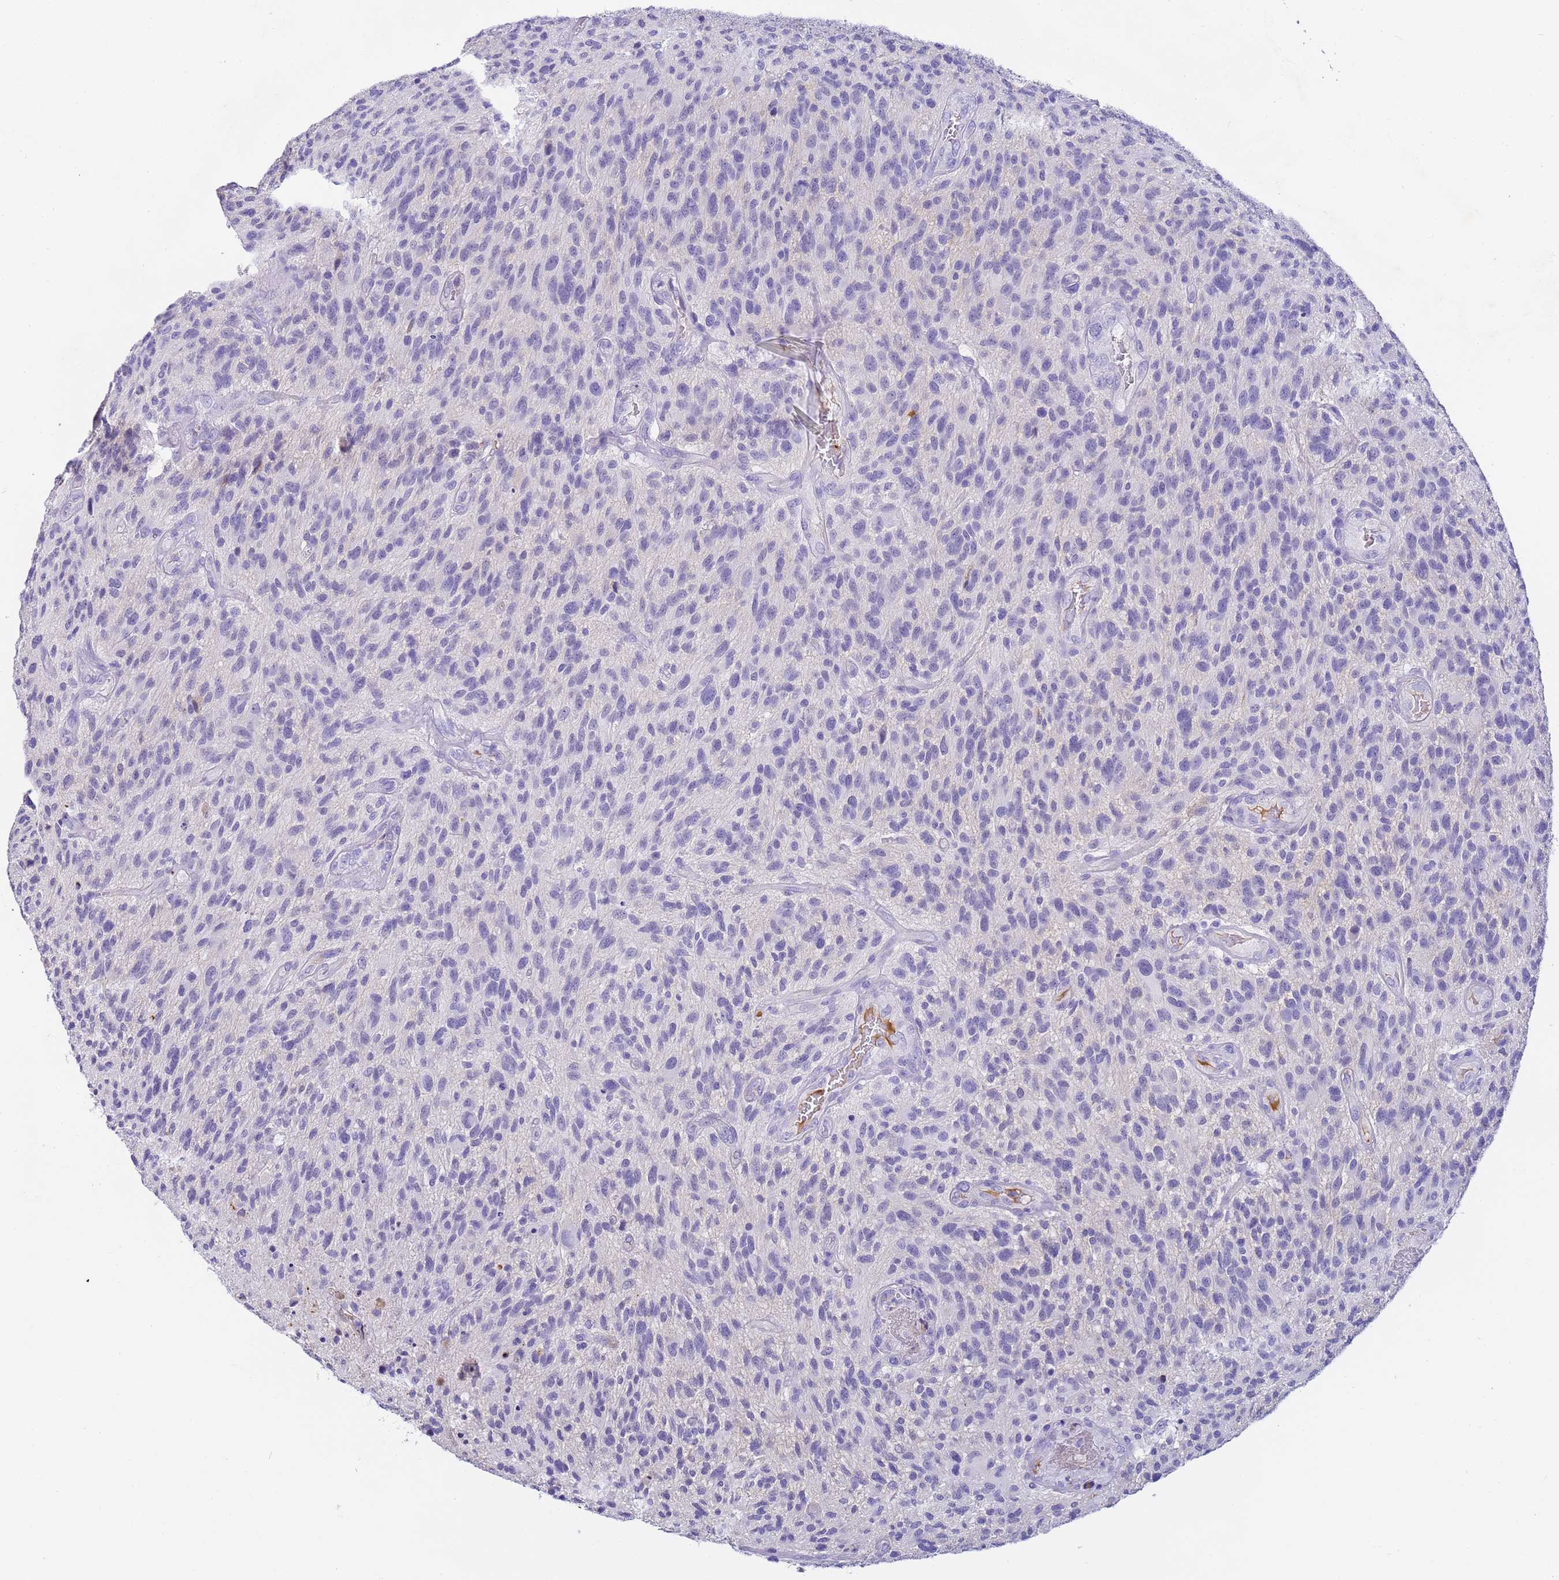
{"staining": {"intensity": "moderate", "quantity": "<25%", "location": "cytoplasmic/membranous,nuclear"}, "tissue": "glioma", "cell_type": "Tumor cells", "image_type": "cancer", "snomed": [{"axis": "morphology", "description": "Glioma, malignant, High grade"}, {"axis": "topography", "description": "Brain"}], "caption": "IHC of glioma exhibits low levels of moderate cytoplasmic/membranous and nuclear staining in about <25% of tumor cells.", "gene": "CFHR2", "patient": {"sex": "male", "age": 47}}